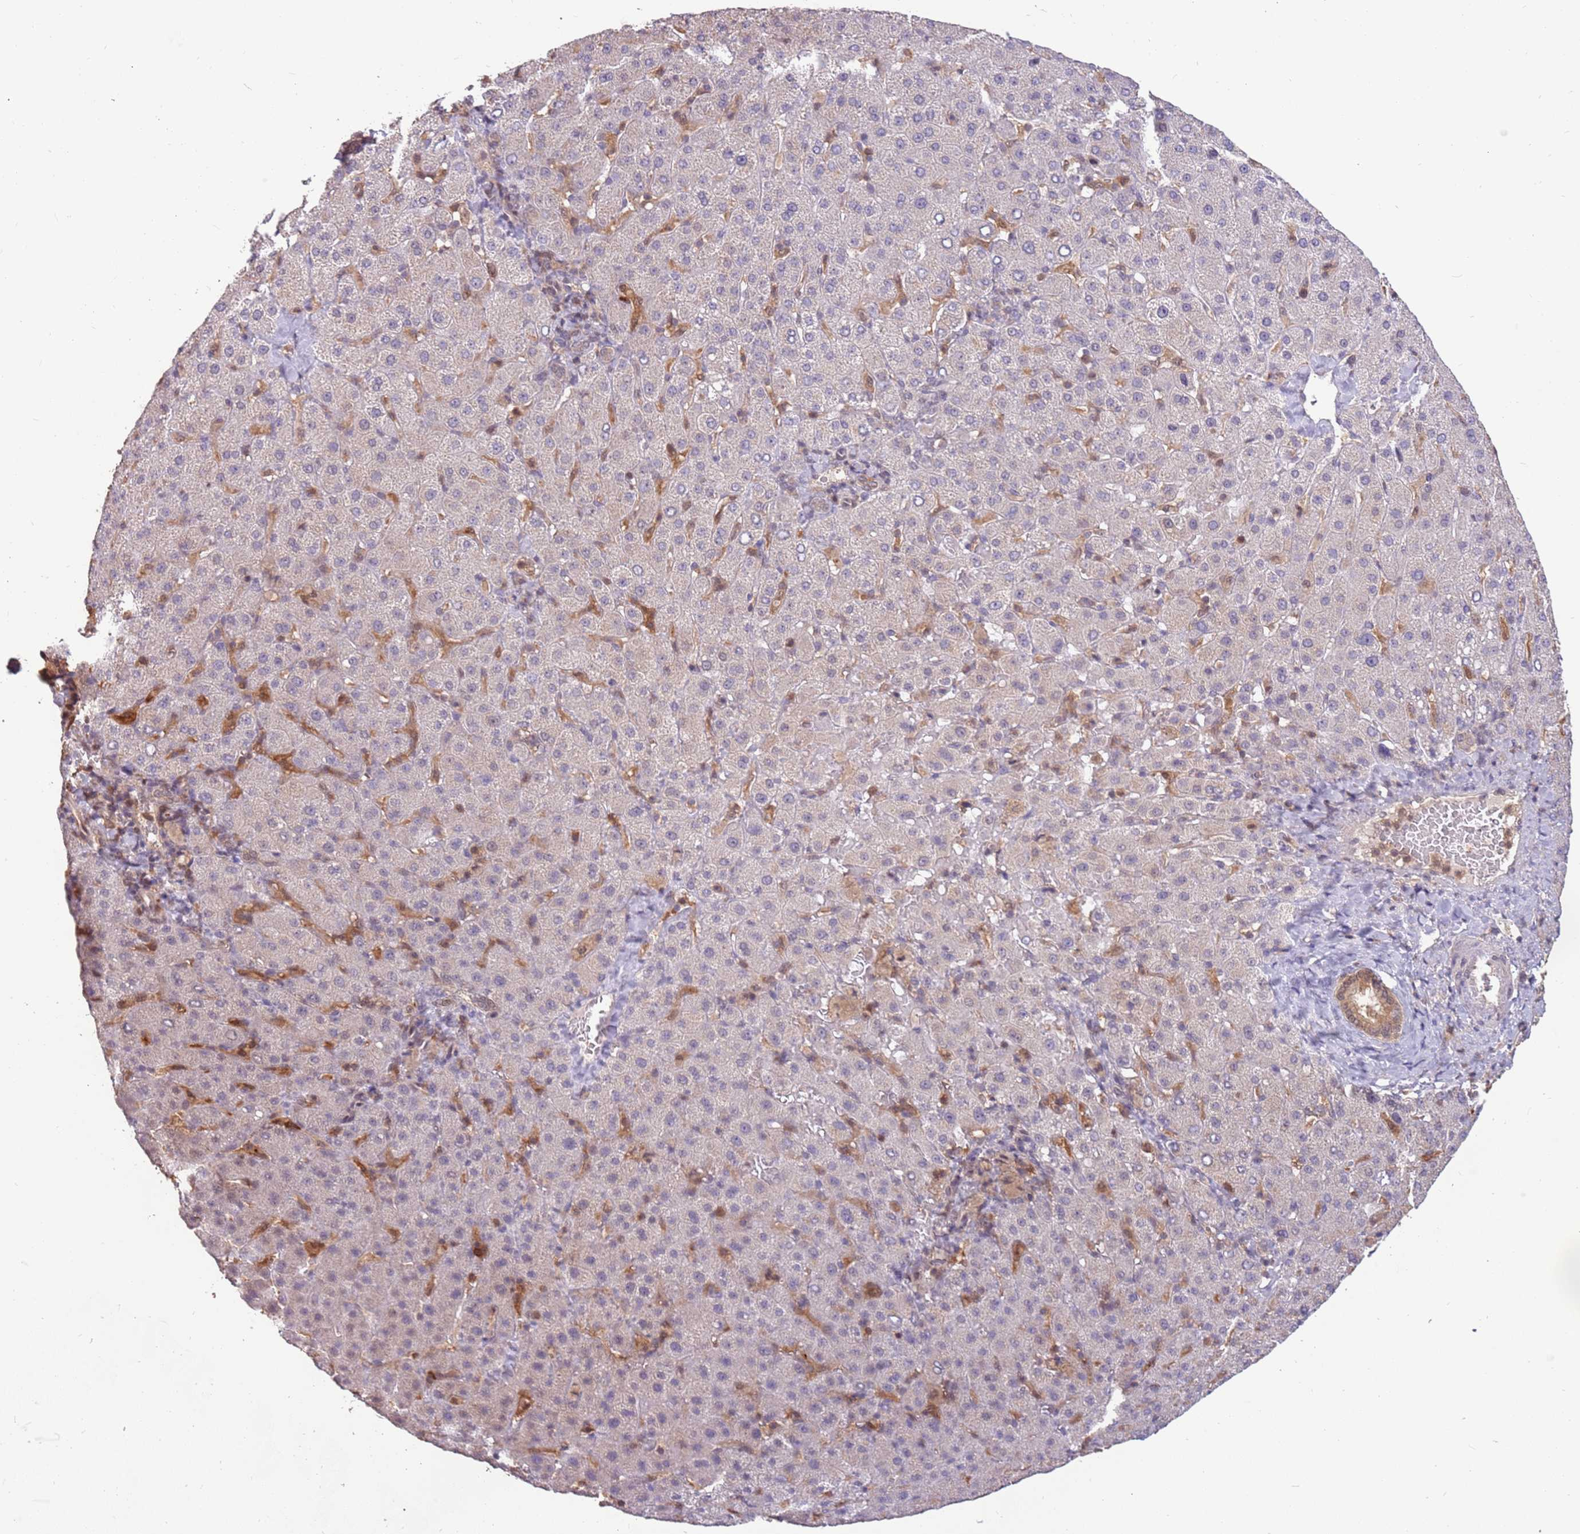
{"staining": {"intensity": "weak", "quantity": "<25%", "location": "nuclear"}, "tissue": "liver cancer", "cell_type": "Tumor cells", "image_type": "cancer", "snomed": [{"axis": "morphology", "description": "Carcinoma, Hepatocellular, NOS"}, {"axis": "topography", "description": "Liver"}], "caption": "Tumor cells show no significant protein expression in liver hepatocellular carcinoma.", "gene": "GBP2", "patient": {"sex": "female", "age": 58}}